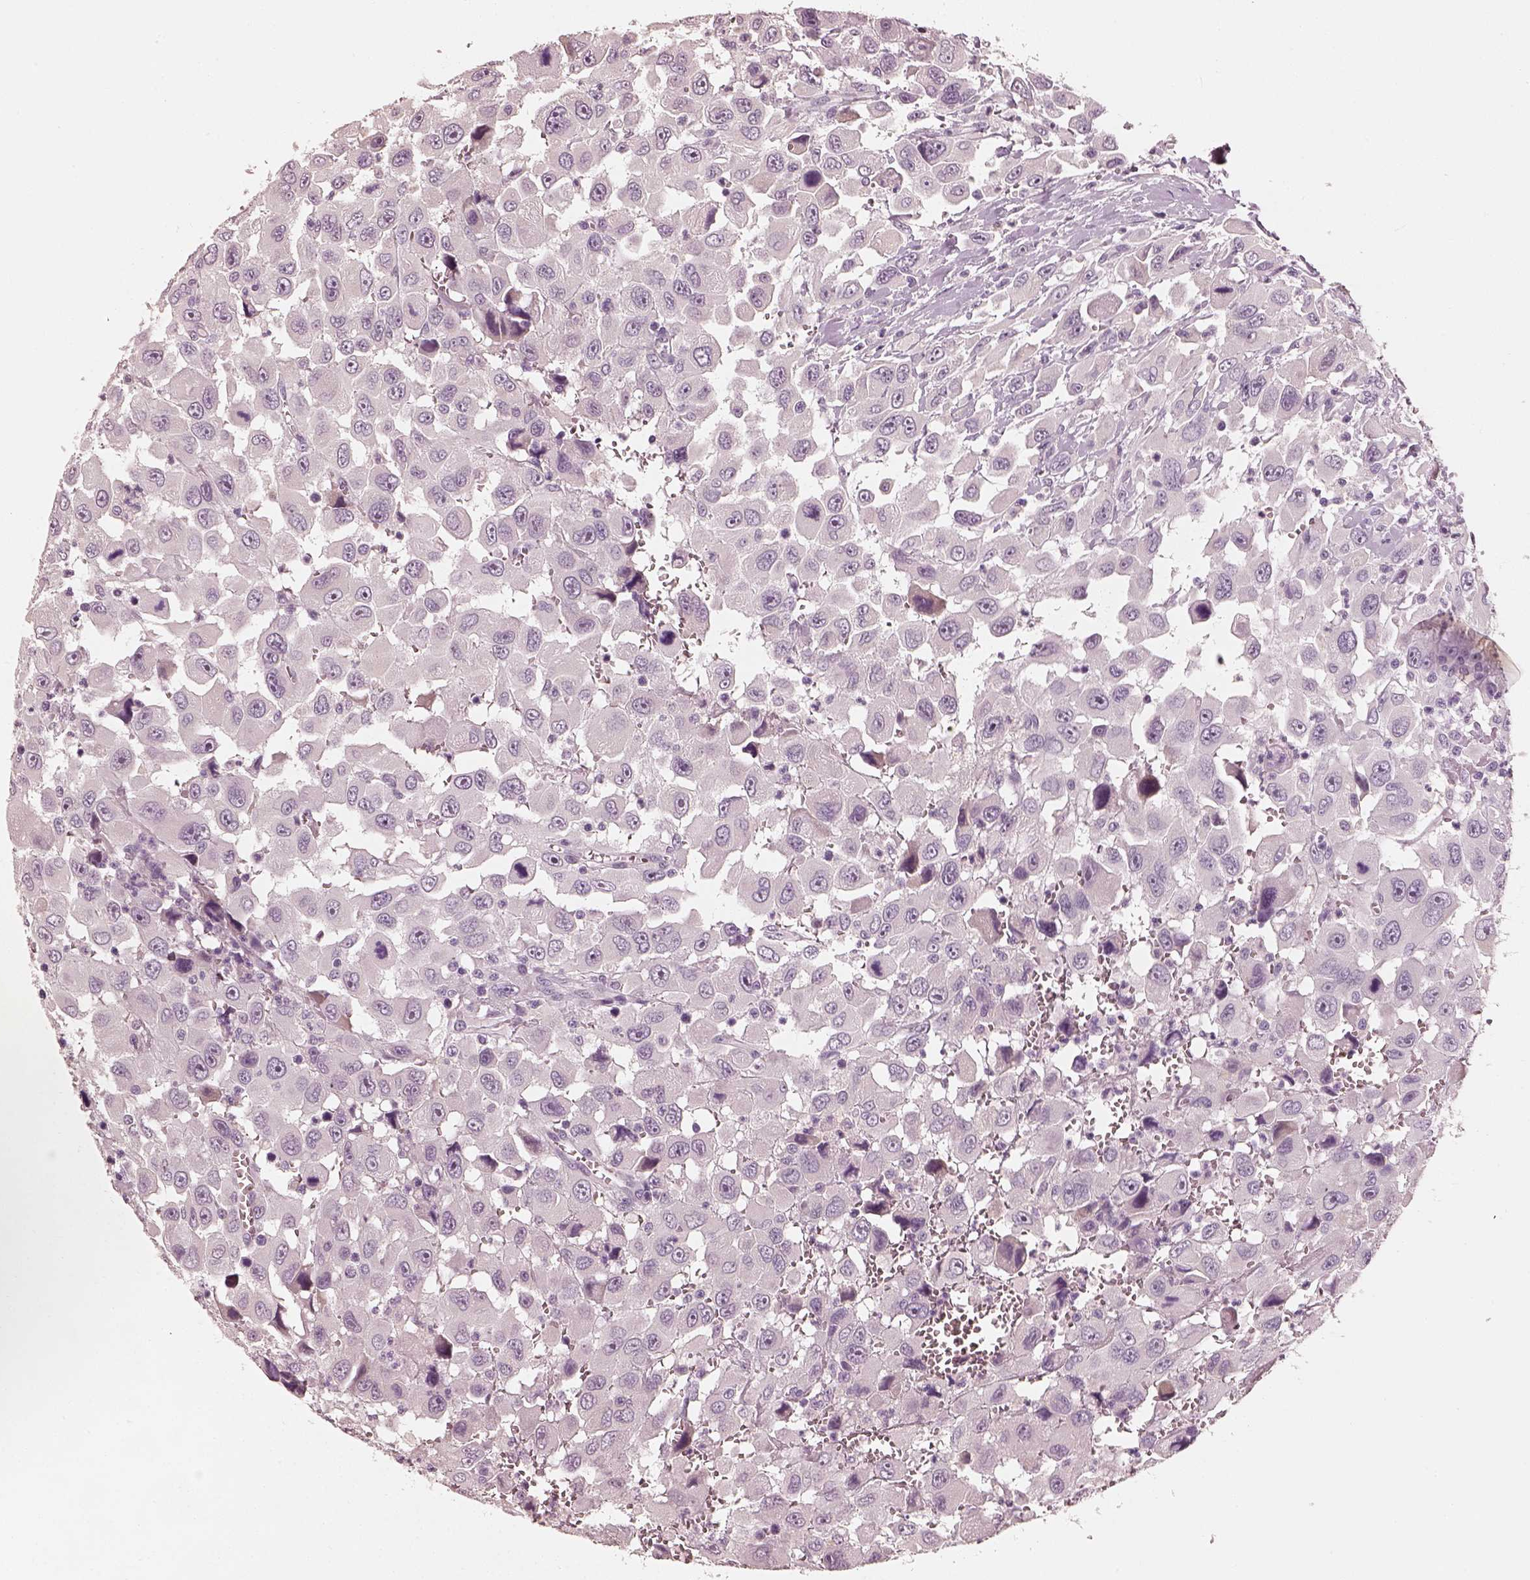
{"staining": {"intensity": "negative", "quantity": "none", "location": "none"}, "tissue": "head and neck cancer", "cell_type": "Tumor cells", "image_type": "cancer", "snomed": [{"axis": "morphology", "description": "Squamous cell carcinoma, NOS"}, {"axis": "morphology", "description": "Squamous cell carcinoma, metastatic, NOS"}, {"axis": "topography", "description": "Oral tissue"}, {"axis": "topography", "description": "Head-Neck"}], "caption": "A micrograph of human head and neck cancer is negative for staining in tumor cells. (DAB (3,3'-diaminobenzidine) IHC with hematoxylin counter stain).", "gene": "RS1", "patient": {"sex": "female", "age": 85}}